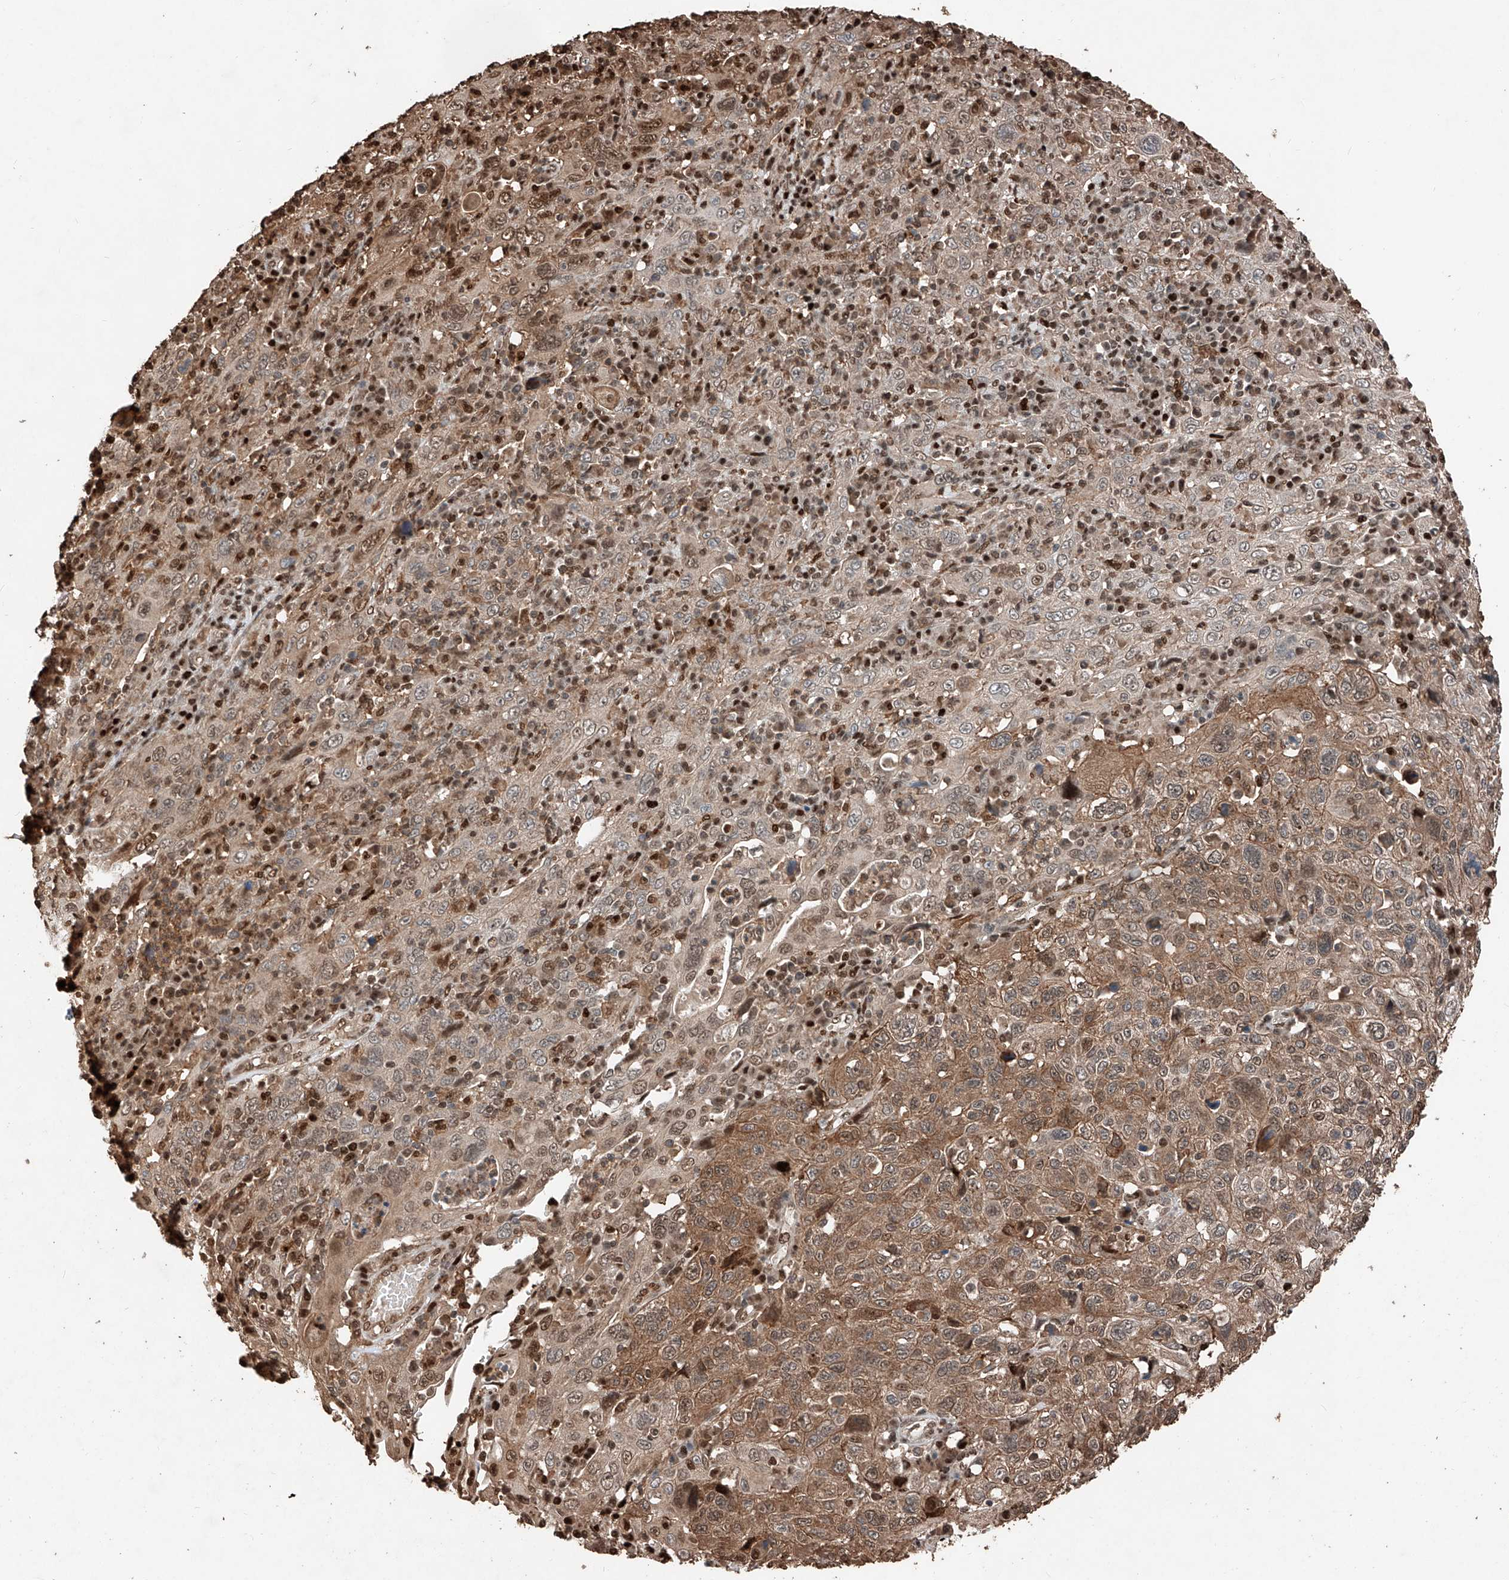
{"staining": {"intensity": "moderate", "quantity": "25%-75%", "location": "cytoplasmic/membranous"}, "tissue": "cervical cancer", "cell_type": "Tumor cells", "image_type": "cancer", "snomed": [{"axis": "morphology", "description": "Squamous cell carcinoma, NOS"}, {"axis": "topography", "description": "Cervix"}], "caption": "Cervical cancer stained with a brown dye displays moderate cytoplasmic/membranous positive expression in about 25%-75% of tumor cells.", "gene": "RMND1", "patient": {"sex": "female", "age": 46}}